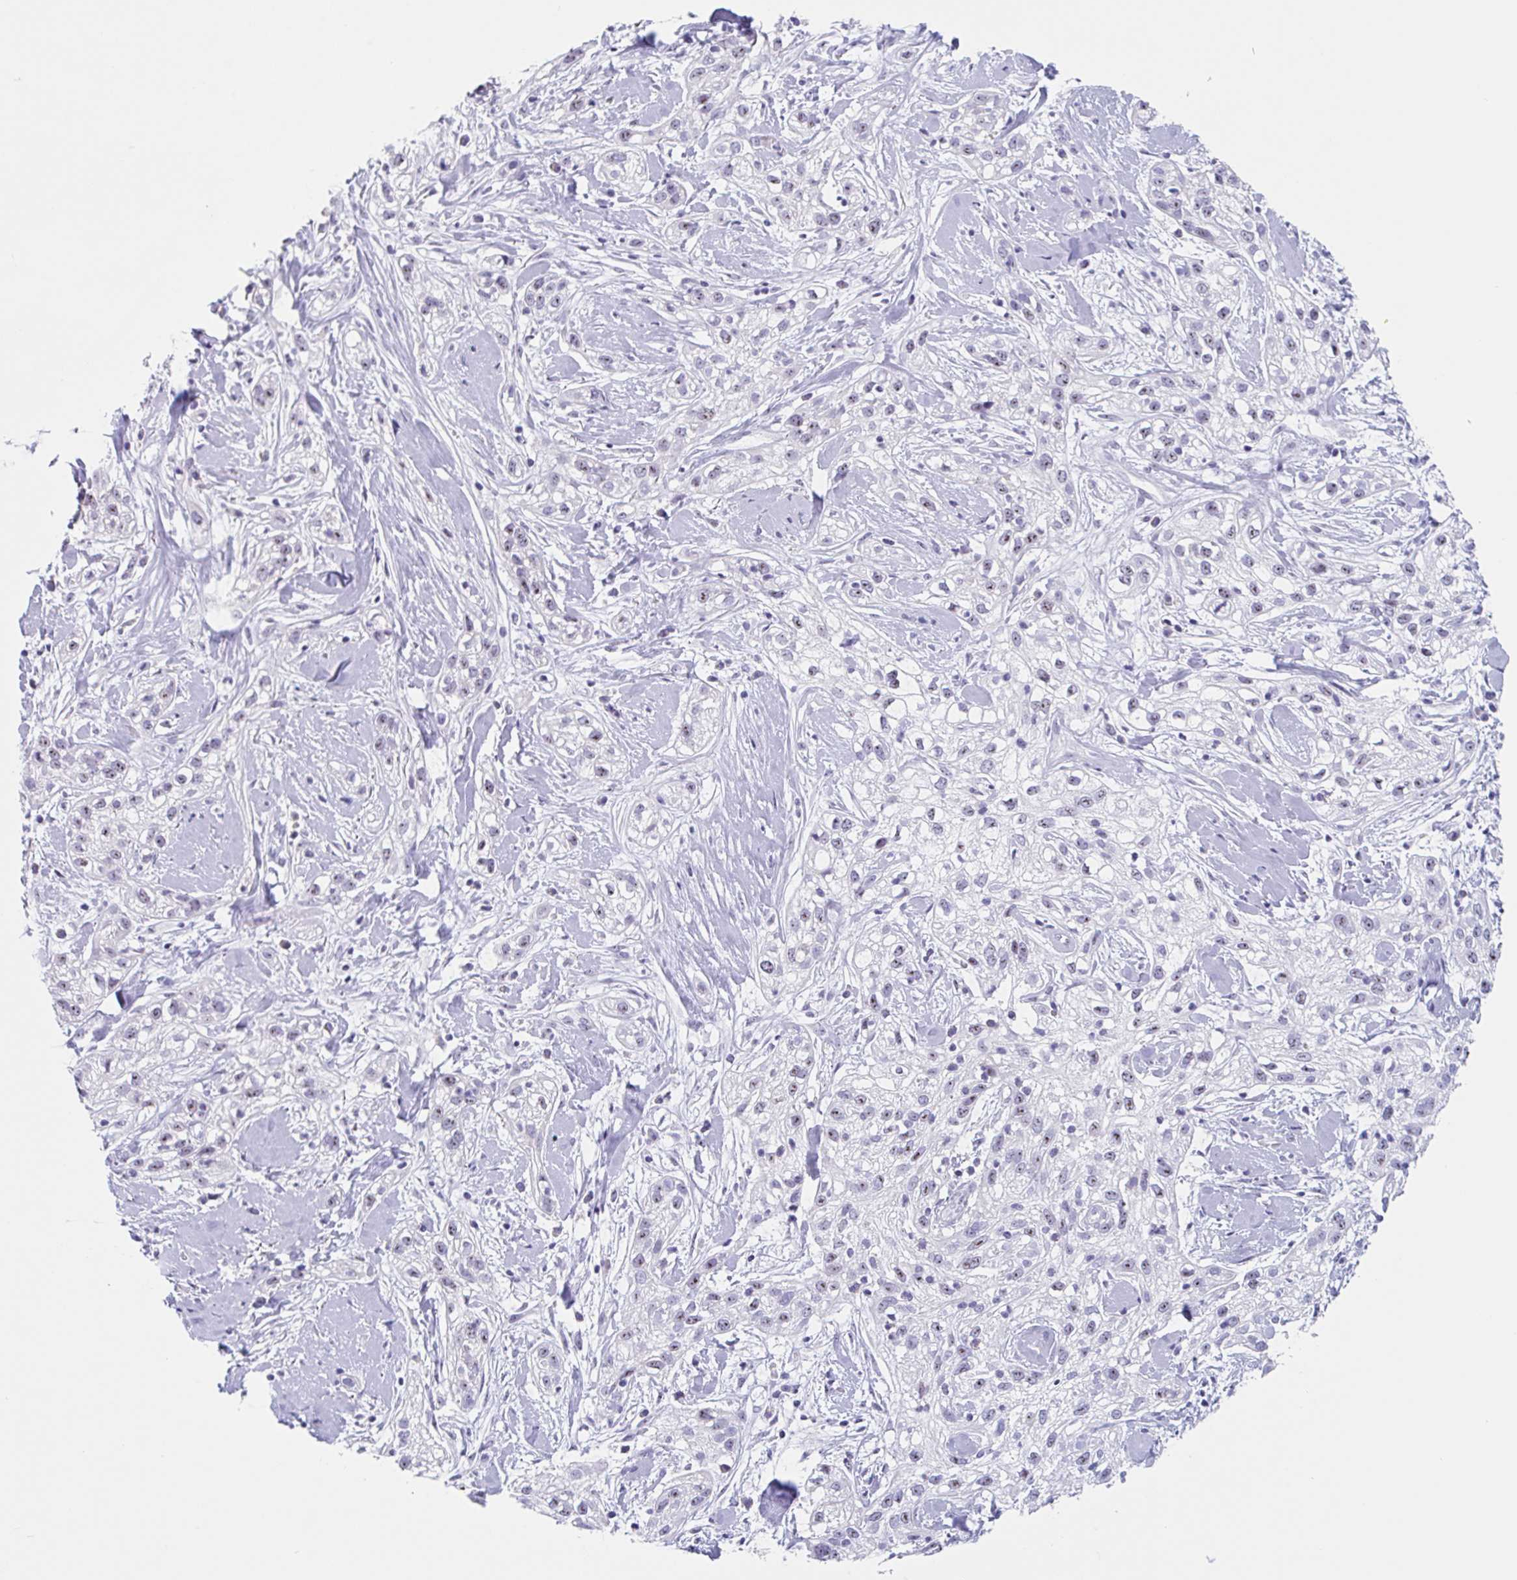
{"staining": {"intensity": "moderate", "quantity": "25%-75%", "location": "nuclear"}, "tissue": "skin cancer", "cell_type": "Tumor cells", "image_type": "cancer", "snomed": [{"axis": "morphology", "description": "Squamous cell carcinoma, NOS"}, {"axis": "topography", "description": "Skin"}], "caption": "Brown immunohistochemical staining in skin squamous cell carcinoma displays moderate nuclear positivity in about 25%-75% of tumor cells.", "gene": "LENG9", "patient": {"sex": "male", "age": 82}}